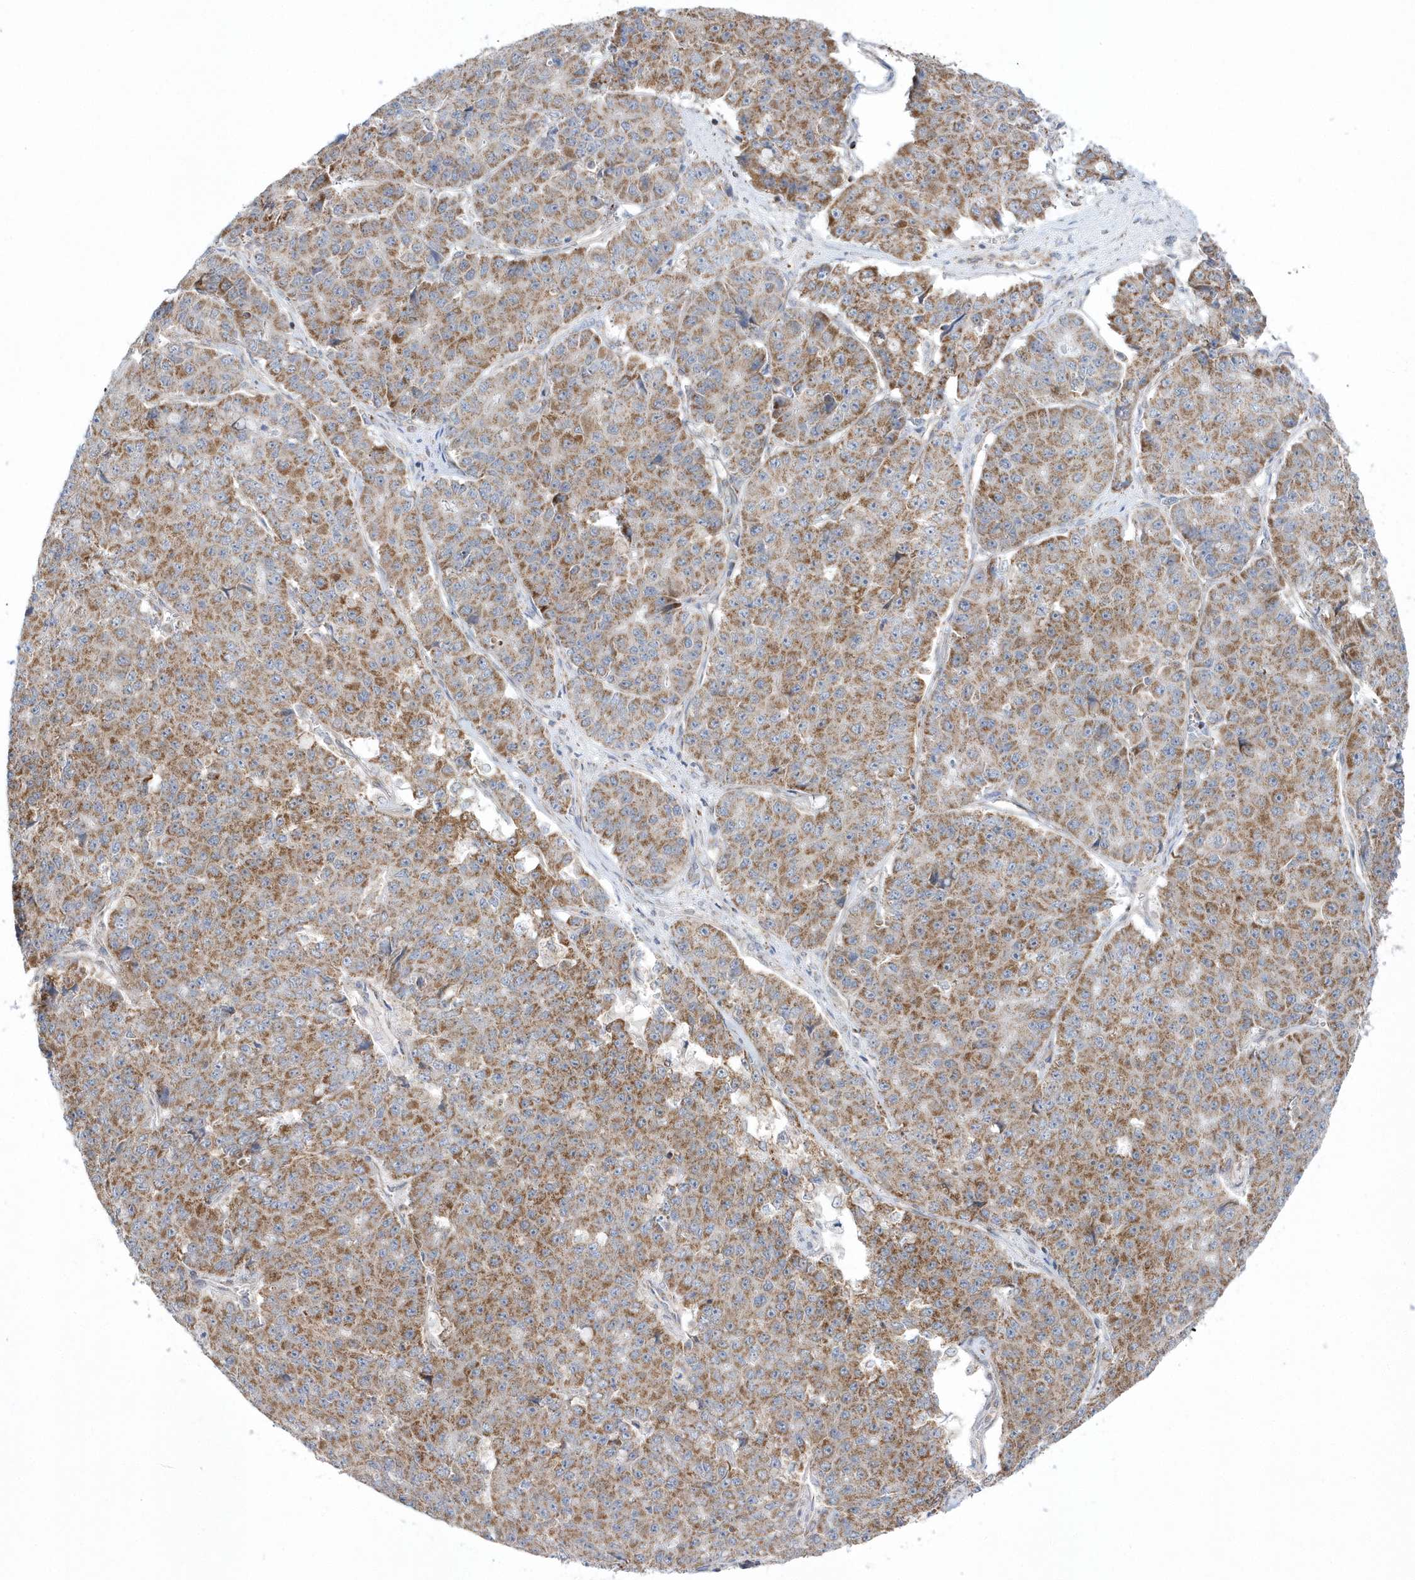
{"staining": {"intensity": "moderate", "quantity": ">75%", "location": "cytoplasmic/membranous"}, "tissue": "pancreatic cancer", "cell_type": "Tumor cells", "image_type": "cancer", "snomed": [{"axis": "morphology", "description": "Adenocarcinoma, NOS"}, {"axis": "topography", "description": "Pancreas"}], "caption": "High-magnification brightfield microscopy of pancreatic cancer (adenocarcinoma) stained with DAB (3,3'-diaminobenzidine) (brown) and counterstained with hematoxylin (blue). tumor cells exhibit moderate cytoplasmic/membranous positivity is present in about>75% of cells.", "gene": "OPA1", "patient": {"sex": "male", "age": 50}}